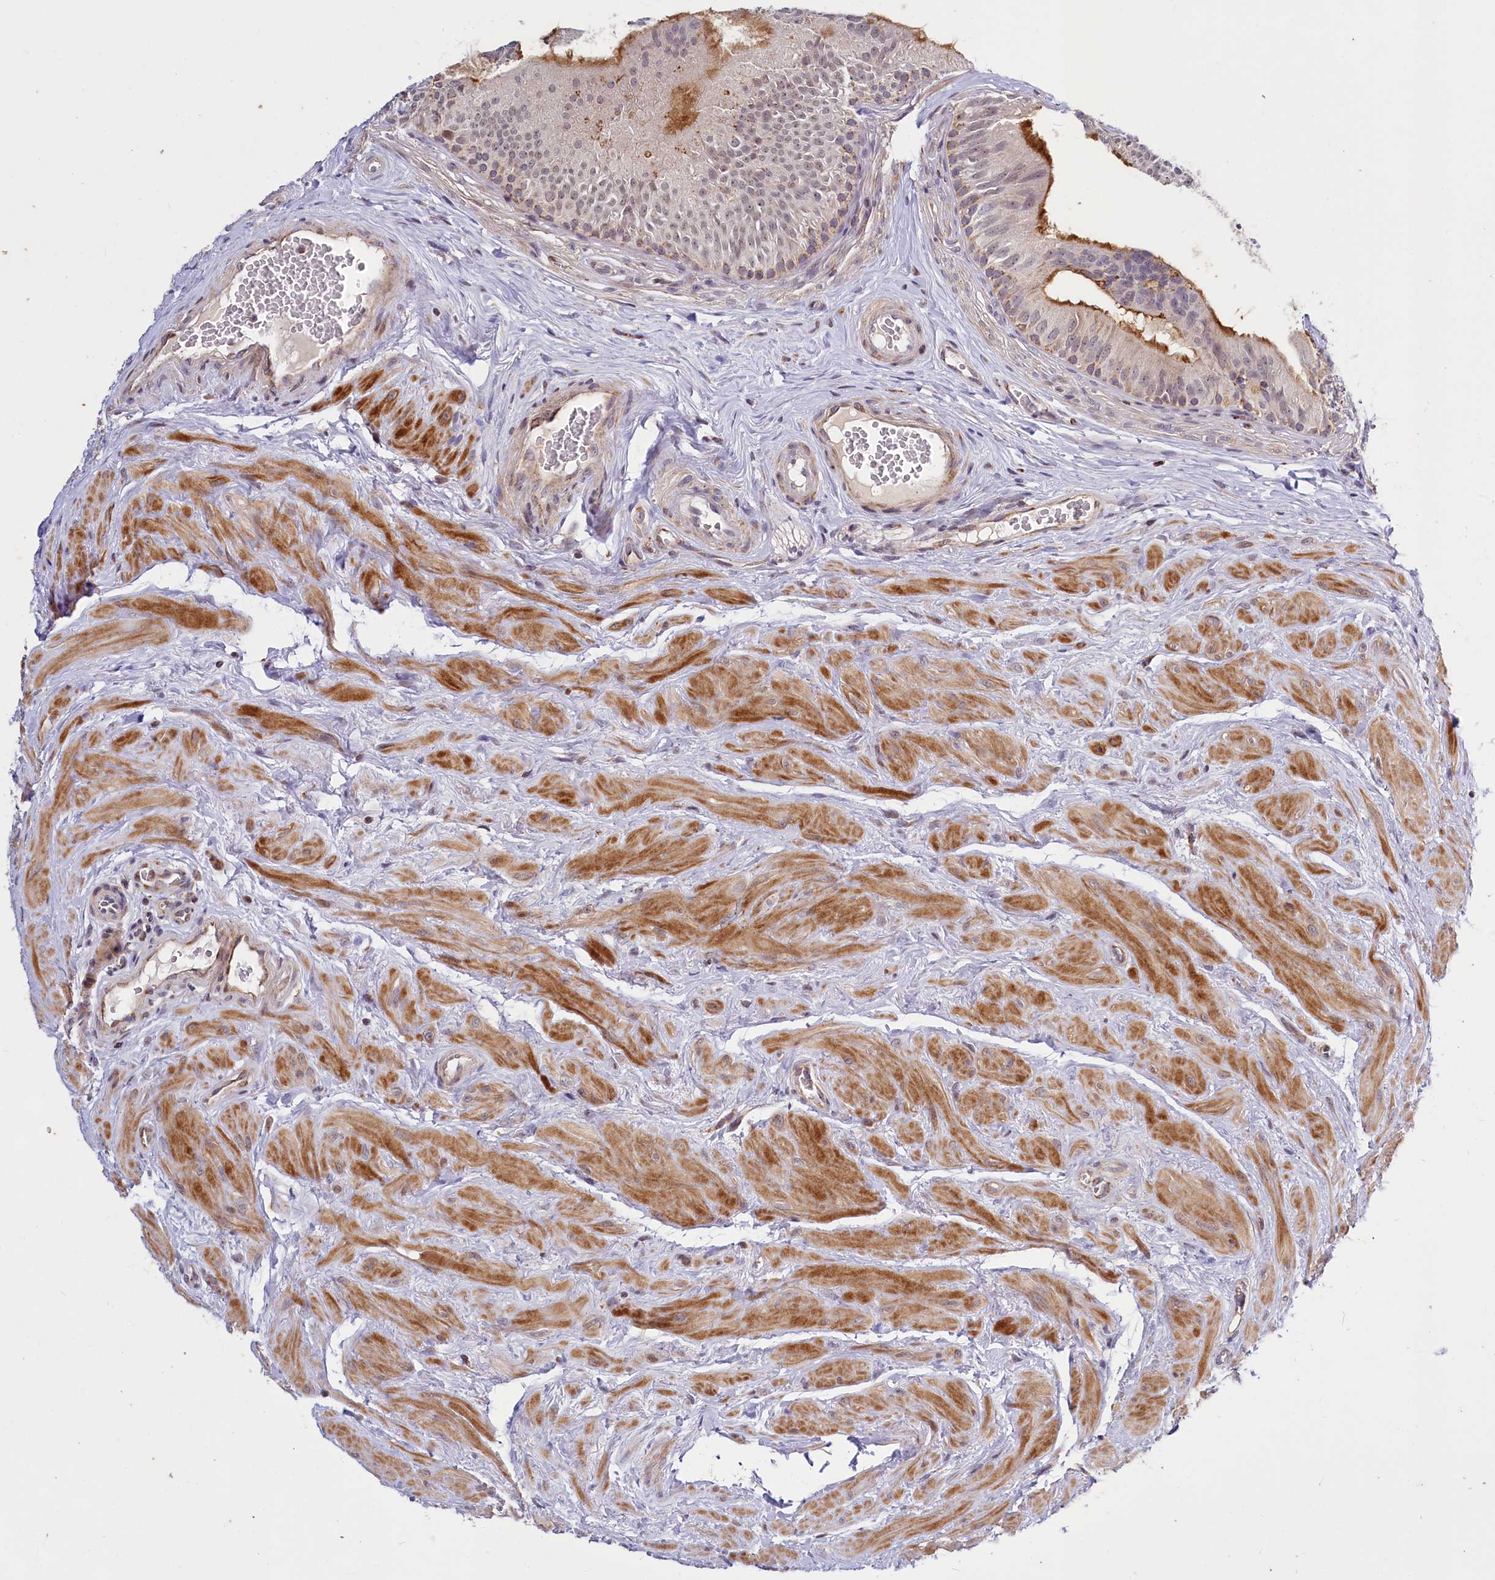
{"staining": {"intensity": "strong", "quantity": "<25%", "location": "cytoplasmic/membranous"}, "tissue": "epididymis", "cell_type": "Glandular cells", "image_type": "normal", "snomed": [{"axis": "morphology", "description": "Normal tissue, NOS"}, {"axis": "topography", "description": "Epididymis"}], "caption": "Immunohistochemistry micrograph of benign epididymis: epididymis stained using IHC reveals medium levels of strong protein expression localized specifically in the cytoplasmic/membranous of glandular cells, appearing as a cytoplasmic/membranous brown color.", "gene": "DYNC2H1", "patient": {"sex": "male", "age": 46}}